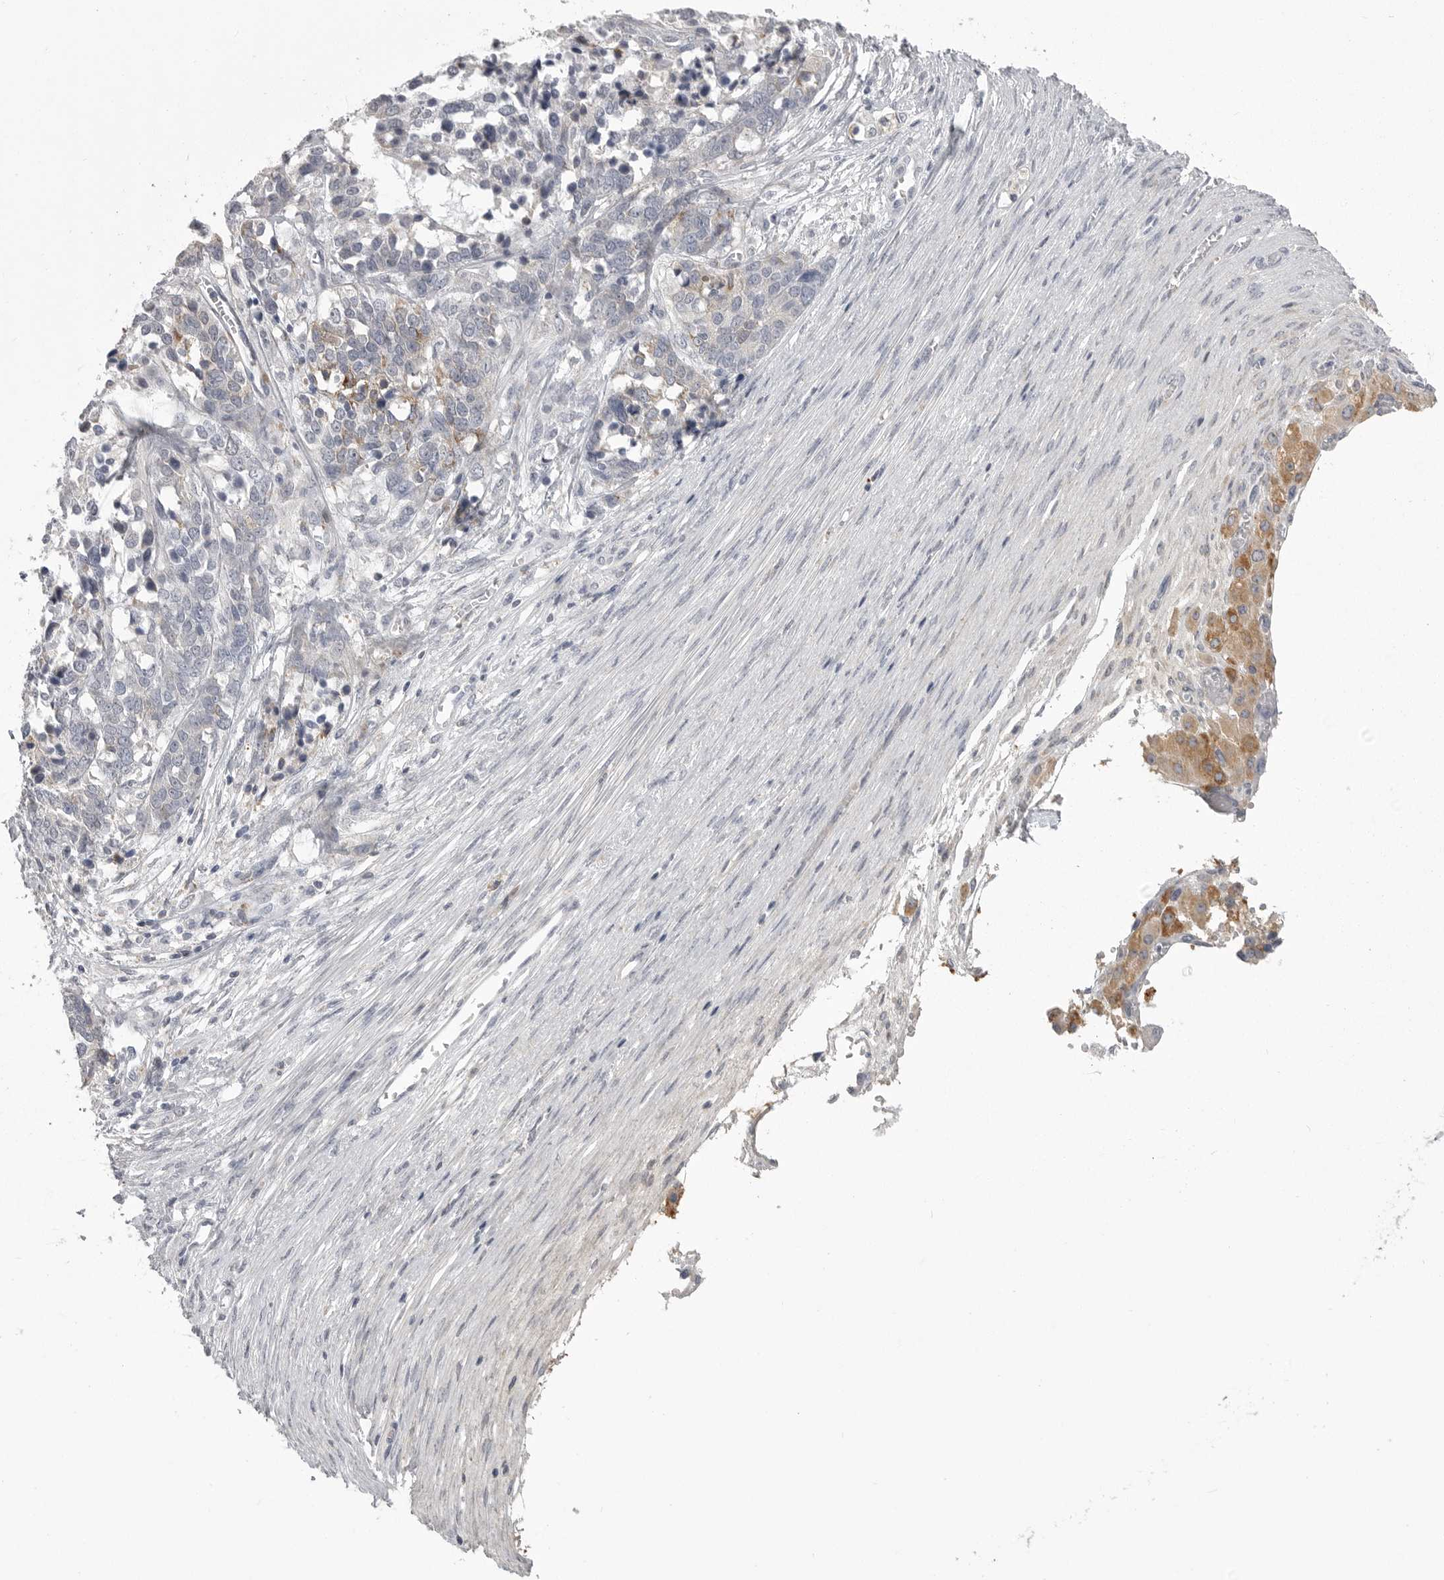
{"staining": {"intensity": "moderate", "quantity": "<25%", "location": "cytoplasmic/membranous"}, "tissue": "ovarian cancer", "cell_type": "Tumor cells", "image_type": "cancer", "snomed": [{"axis": "morphology", "description": "Cystadenocarcinoma, serous, NOS"}, {"axis": "topography", "description": "Ovary"}], "caption": "A high-resolution photomicrograph shows immunohistochemistry (IHC) staining of serous cystadenocarcinoma (ovarian), which displays moderate cytoplasmic/membranous positivity in approximately <25% of tumor cells. (DAB = brown stain, brightfield microscopy at high magnification).", "gene": "SERPING1", "patient": {"sex": "female", "age": 44}}